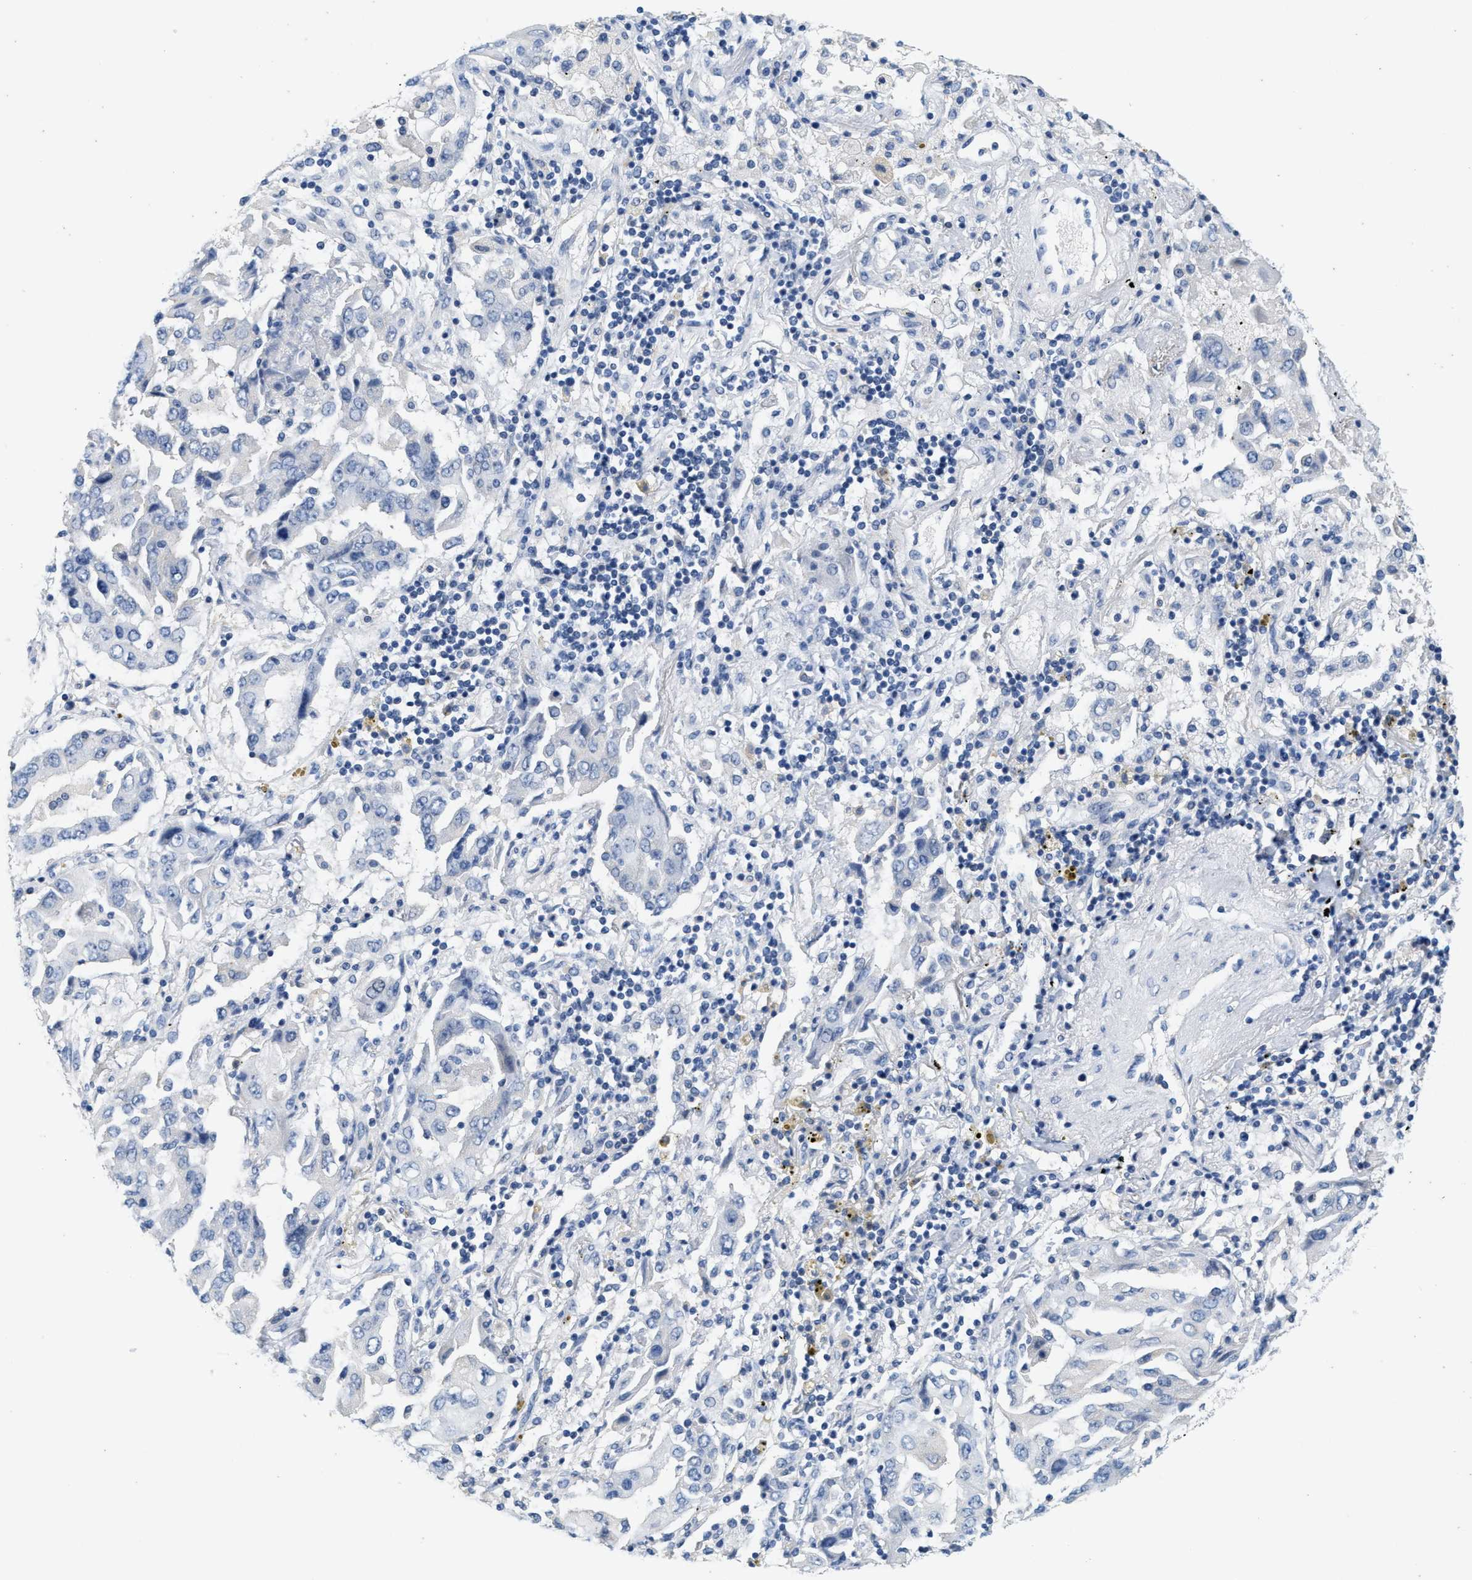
{"staining": {"intensity": "negative", "quantity": "none", "location": "none"}, "tissue": "lung cancer", "cell_type": "Tumor cells", "image_type": "cancer", "snomed": [{"axis": "morphology", "description": "Adenocarcinoma, NOS"}, {"axis": "topography", "description": "Lung"}], "caption": "Tumor cells show no significant protein staining in lung cancer.", "gene": "ABCB11", "patient": {"sex": "female", "age": 65}}